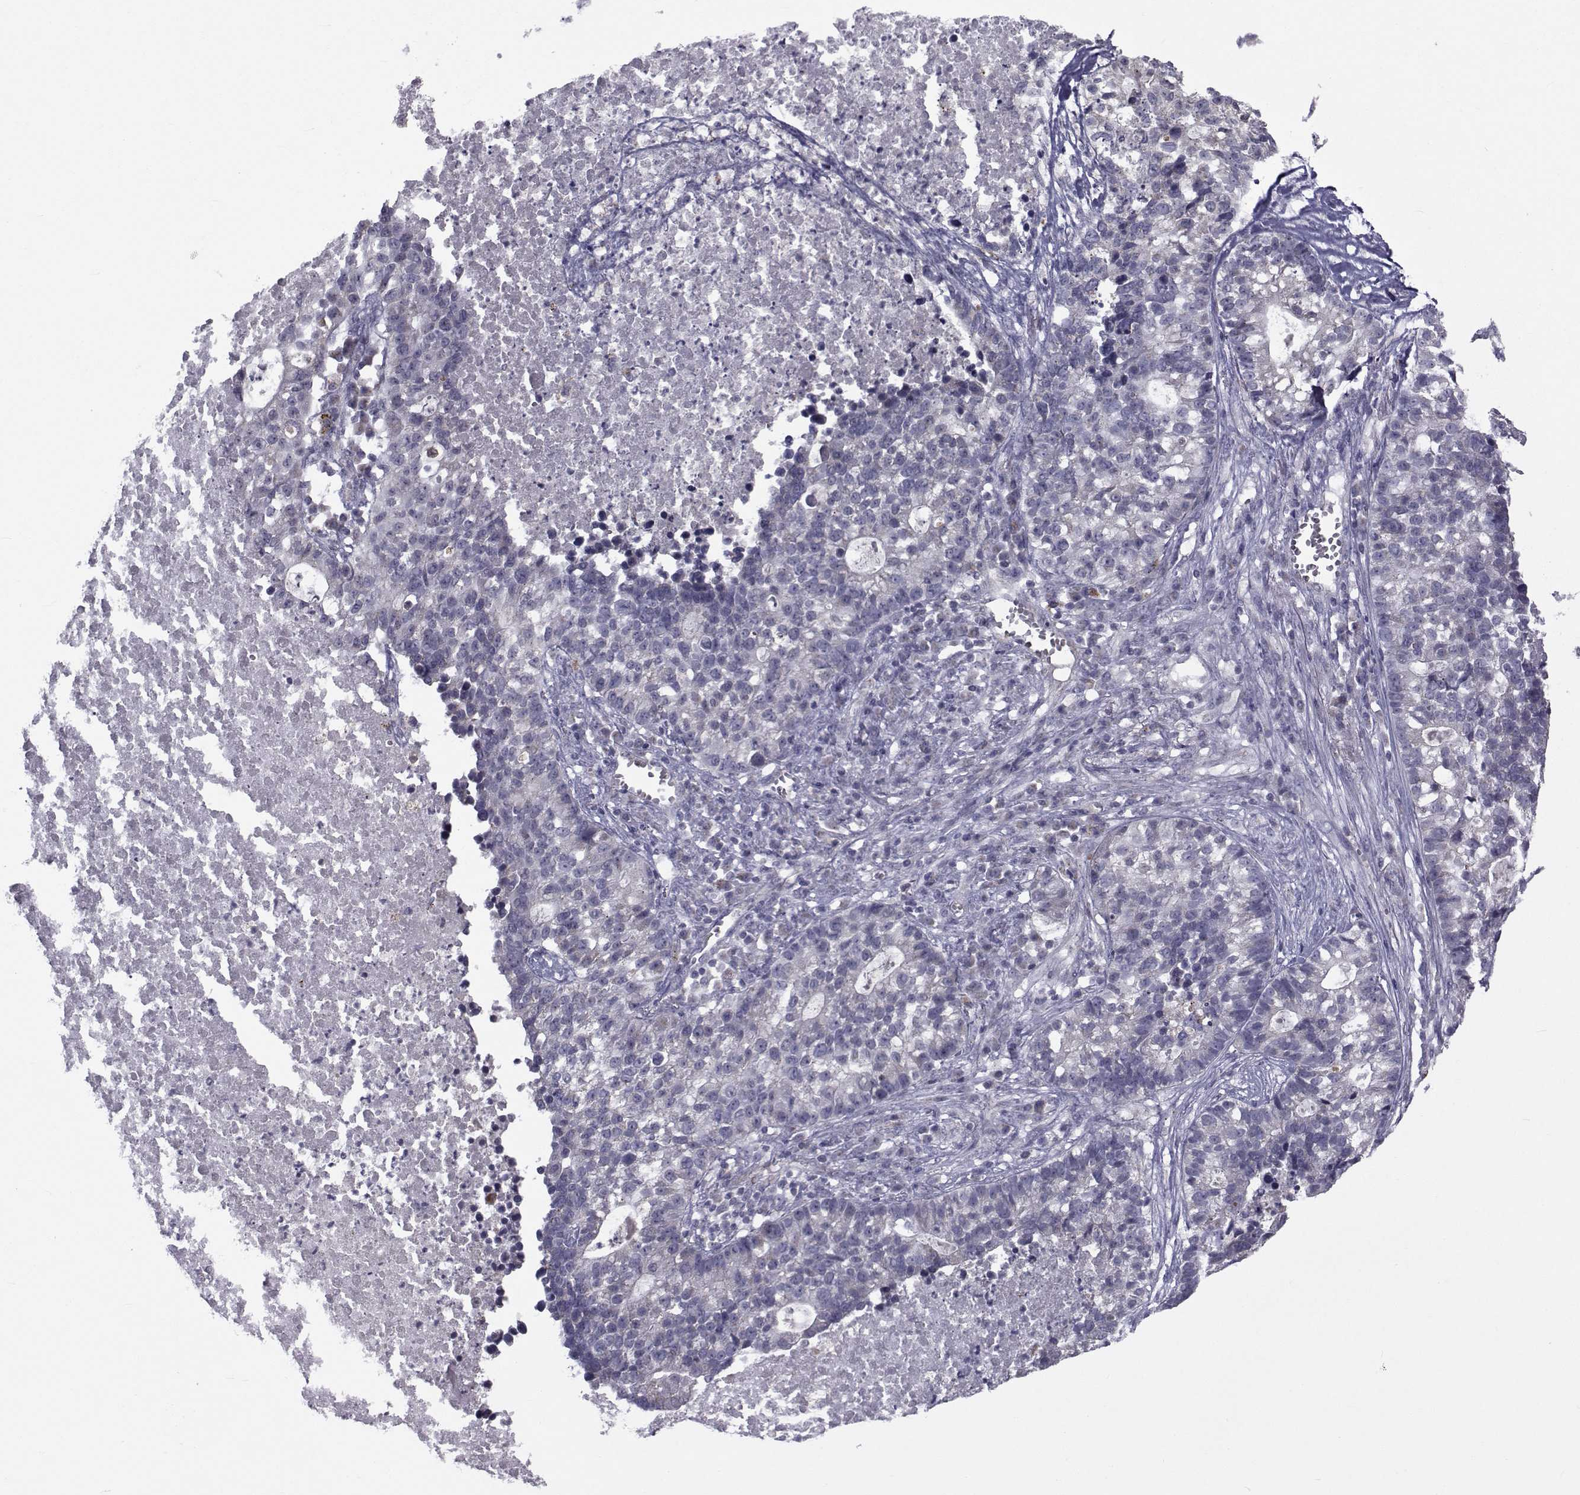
{"staining": {"intensity": "negative", "quantity": "none", "location": "none"}, "tissue": "lung cancer", "cell_type": "Tumor cells", "image_type": "cancer", "snomed": [{"axis": "morphology", "description": "Adenocarcinoma, NOS"}, {"axis": "topography", "description": "Lung"}], "caption": "High magnification brightfield microscopy of lung cancer (adenocarcinoma) stained with DAB (3,3'-diaminobenzidine) (brown) and counterstained with hematoxylin (blue): tumor cells show no significant staining.", "gene": "ANGPT1", "patient": {"sex": "male", "age": 57}}